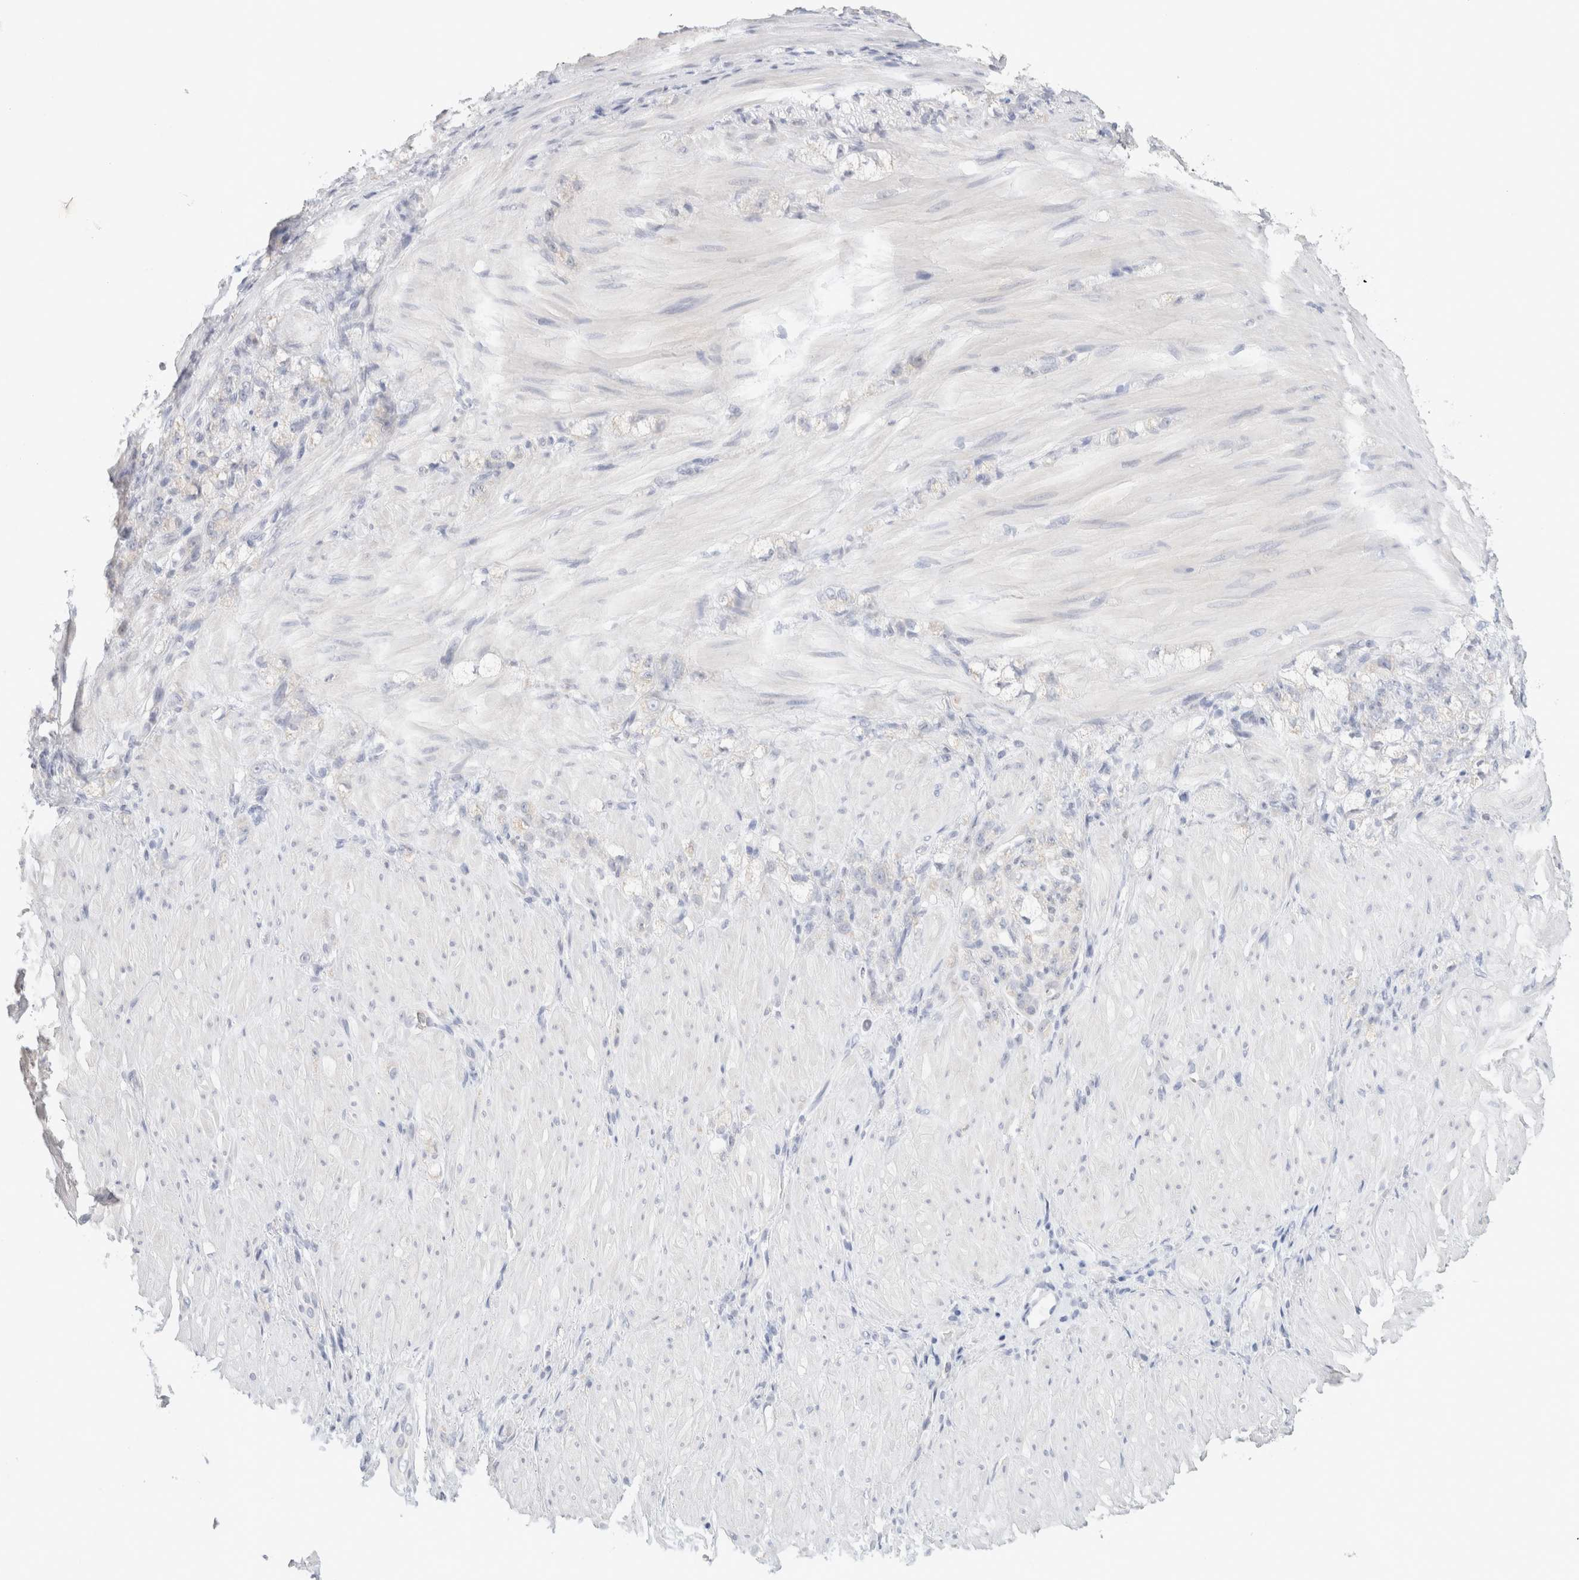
{"staining": {"intensity": "negative", "quantity": "none", "location": "none"}, "tissue": "stomach cancer", "cell_type": "Tumor cells", "image_type": "cancer", "snomed": [{"axis": "morphology", "description": "Normal tissue, NOS"}, {"axis": "morphology", "description": "Adenocarcinoma, NOS"}, {"axis": "topography", "description": "Stomach"}], "caption": "Stomach adenocarcinoma stained for a protein using immunohistochemistry (IHC) shows no positivity tumor cells.", "gene": "MPP2", "patient": {"sex": "male", "age": 82}}